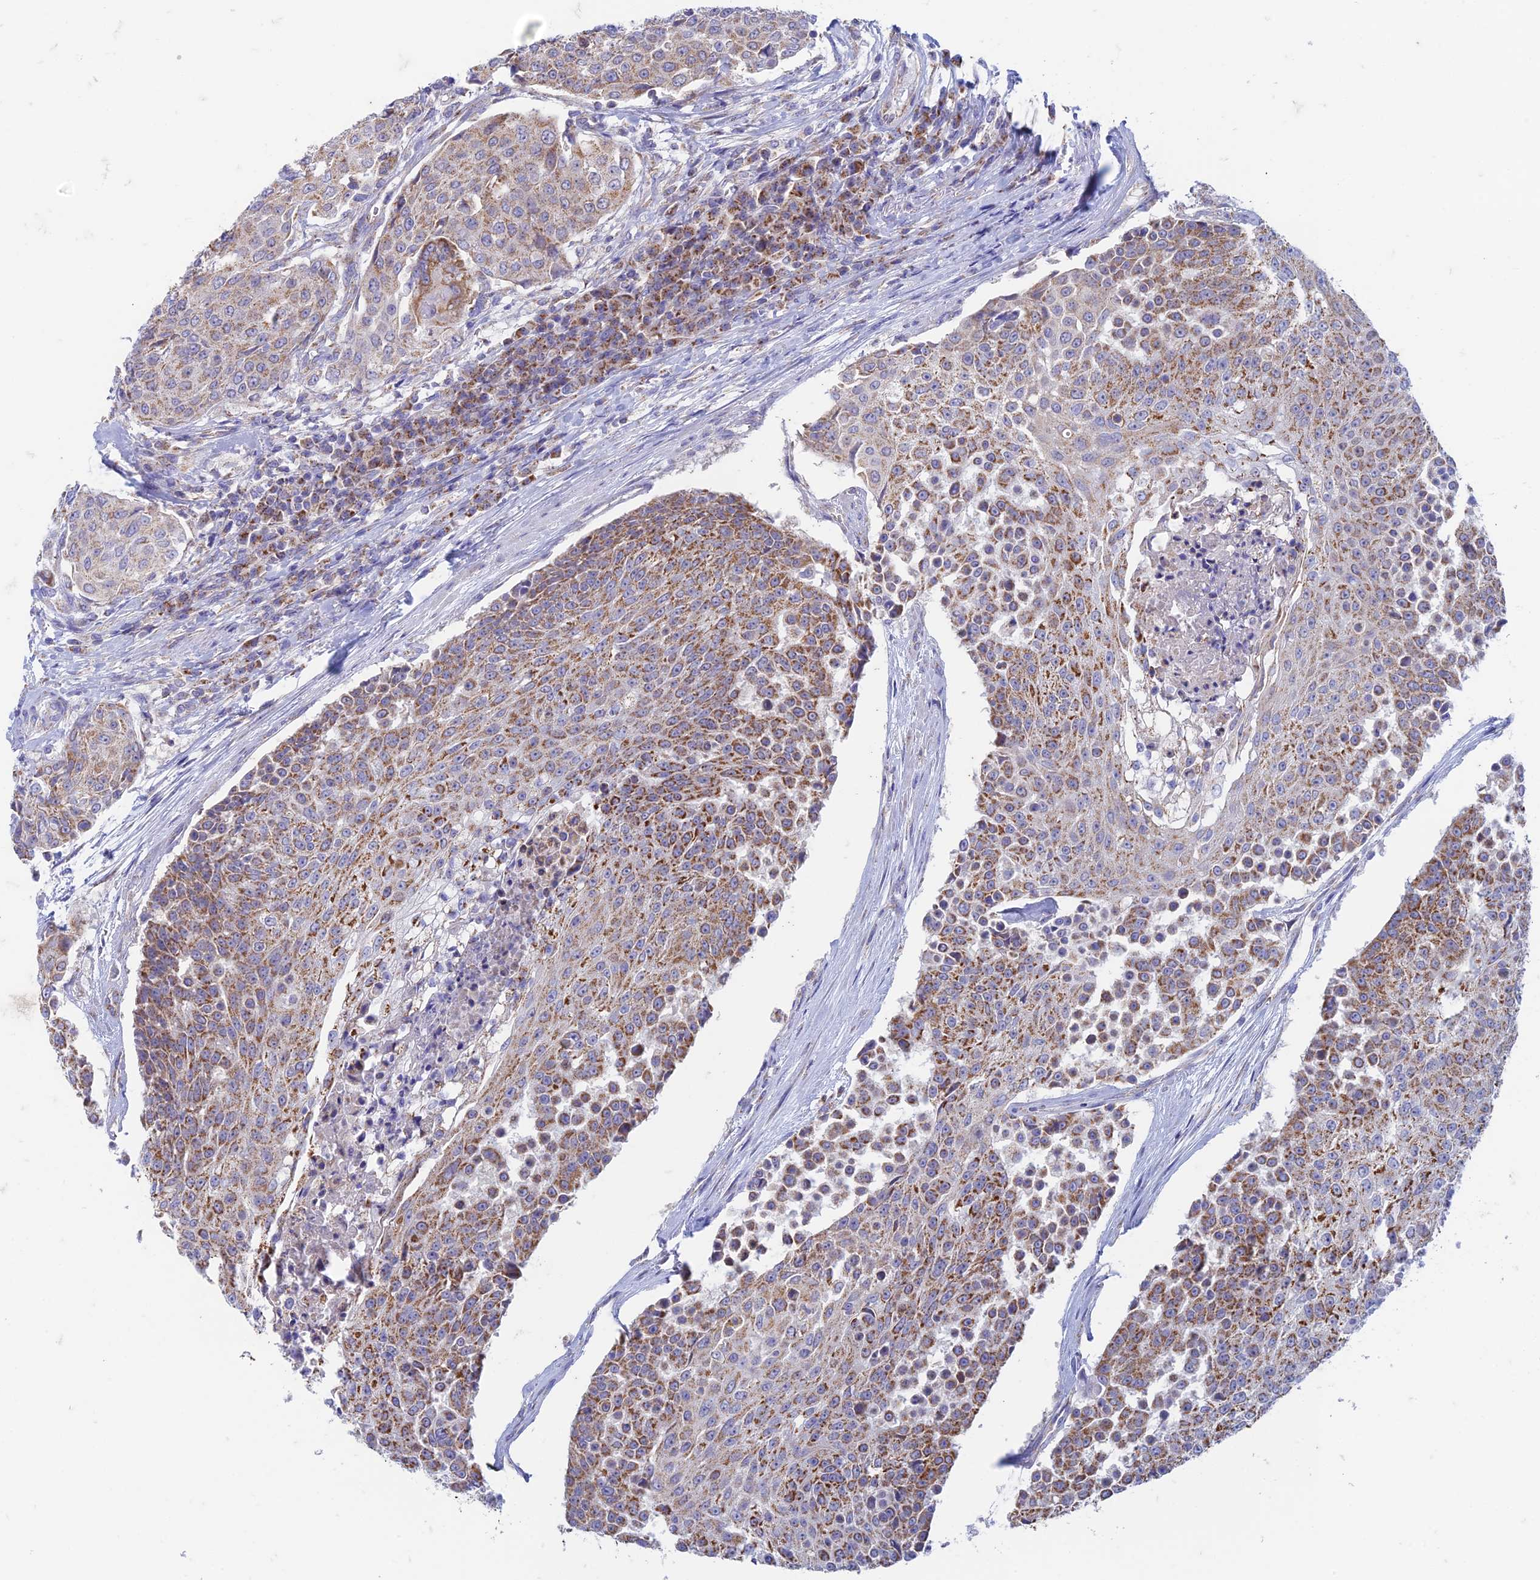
{"staining": {"intensity": "moderate", "quantity": ">75%", "location": "cytoplasmic/membranous"}, "tissue": "urothelial cancer", "cell_type": "Tumor cells", "image_type": "cancer", "snomed": [{"axis": "morphology", "description": "Urothelial carcinoma, High grade"}, {"axis": "topography", "description": "Urinary bladder"}], "caption": "Brown immunohistochemical staining in human high-grade urothelial carcinoma demonstrates moderate cytoplasmic/membranous positivity in about >75% of tumor cells.", "gene": "ZNF181", "patient": {"sex": "female", "age": 63}}